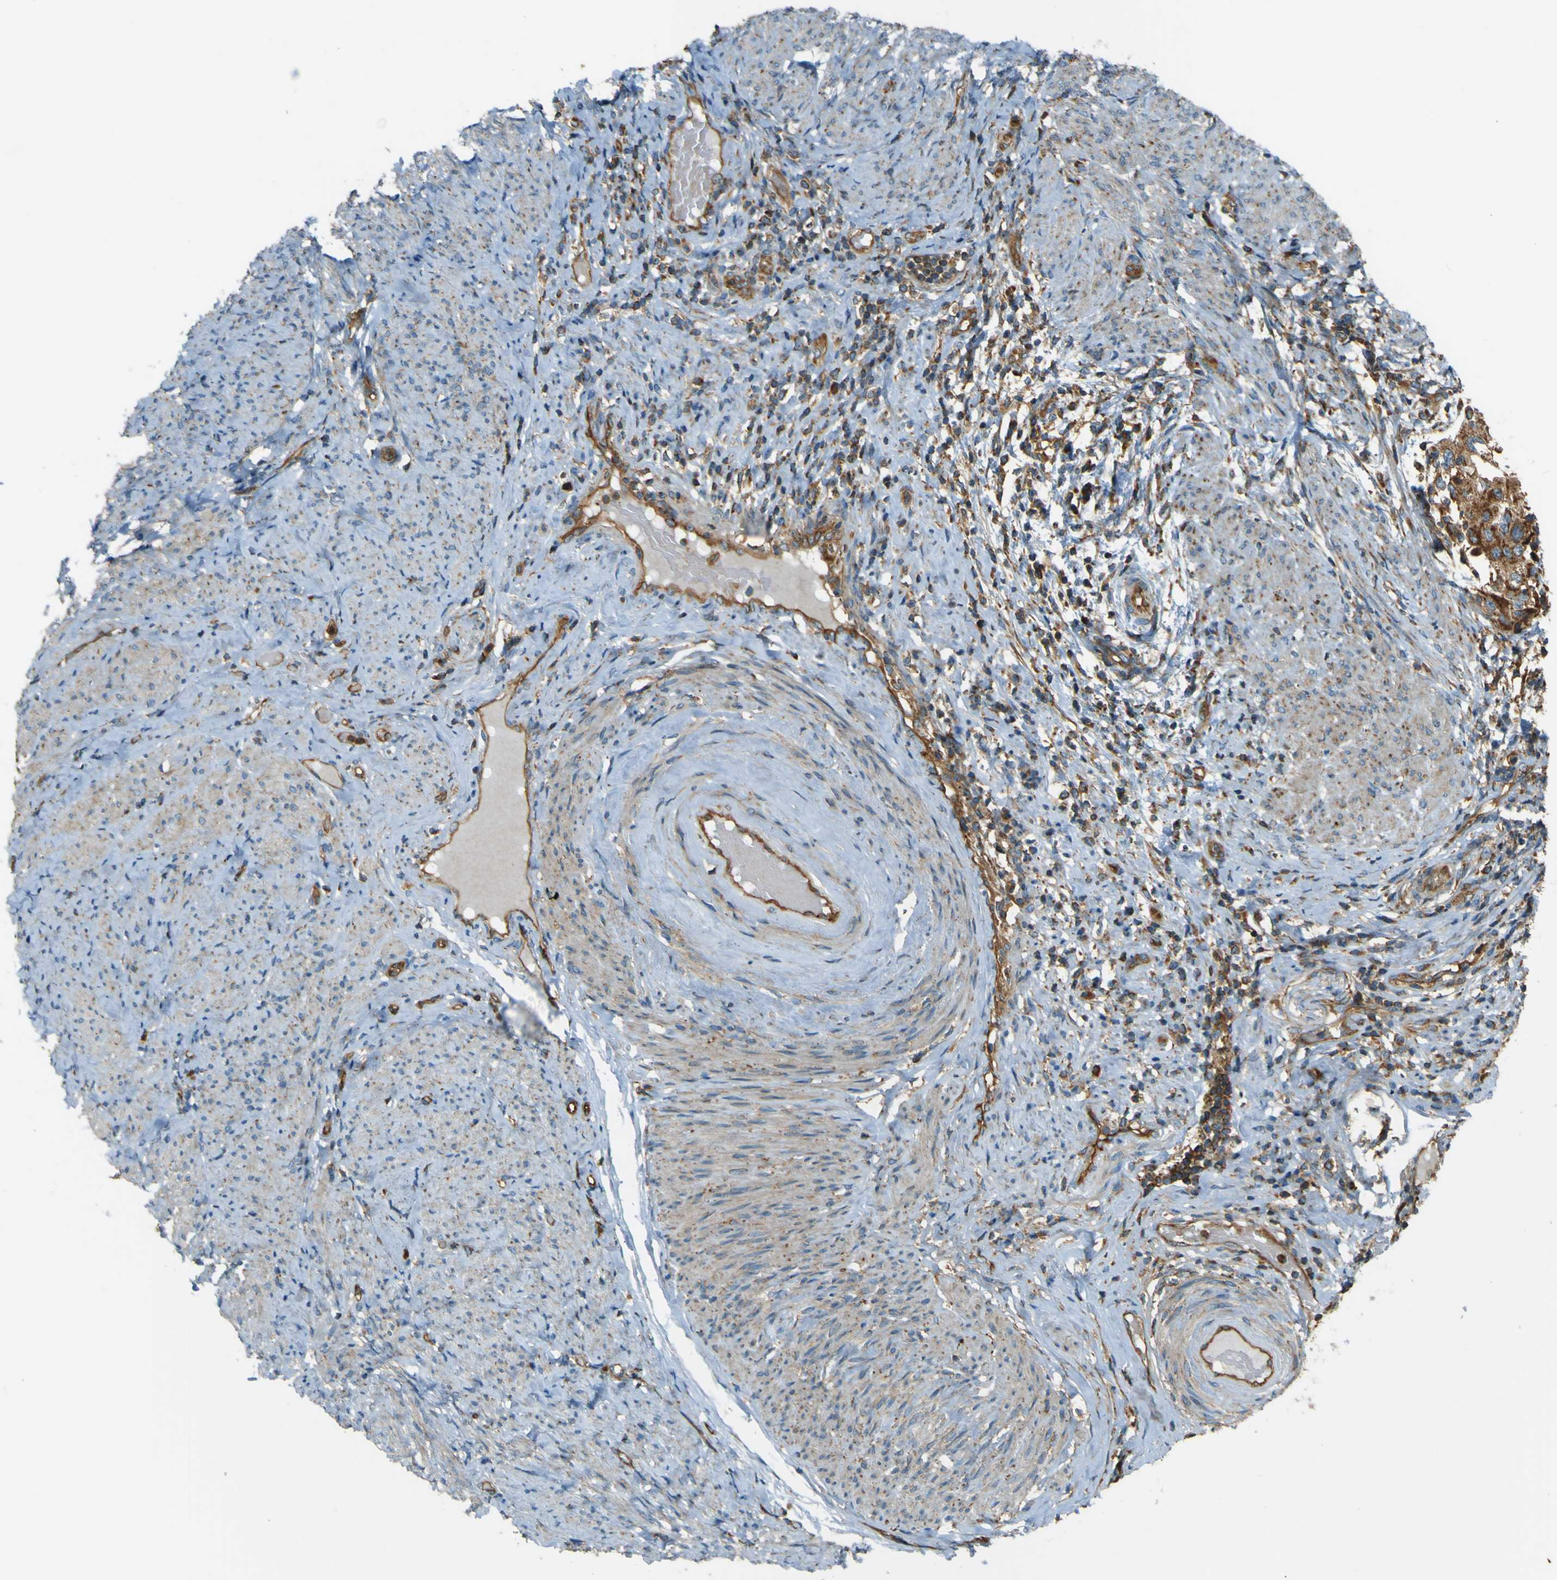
{"staining": {"intensity": "moderate", "quantity": ">75%", "location": "cytoplasmic/membranous"}, "tissue": "endometrial cancer", "cell_type": "Tumor cells", "image_type": "cancer", "snomed": [{"axis": "morphology", "description": "Adenocarcinoma, NOS"}, {"axis": "topography", "description": "Endometrium"}], "caption": "Tumor cells demonstrate moderate cytoplasmic/membranous positivity in approximately >75% of cells in endometrial cancer. (IHC, brightfield microscopy, high magnification).", "gene": "DNAJC5", "patient": {"sex": "female", "age": 85}}